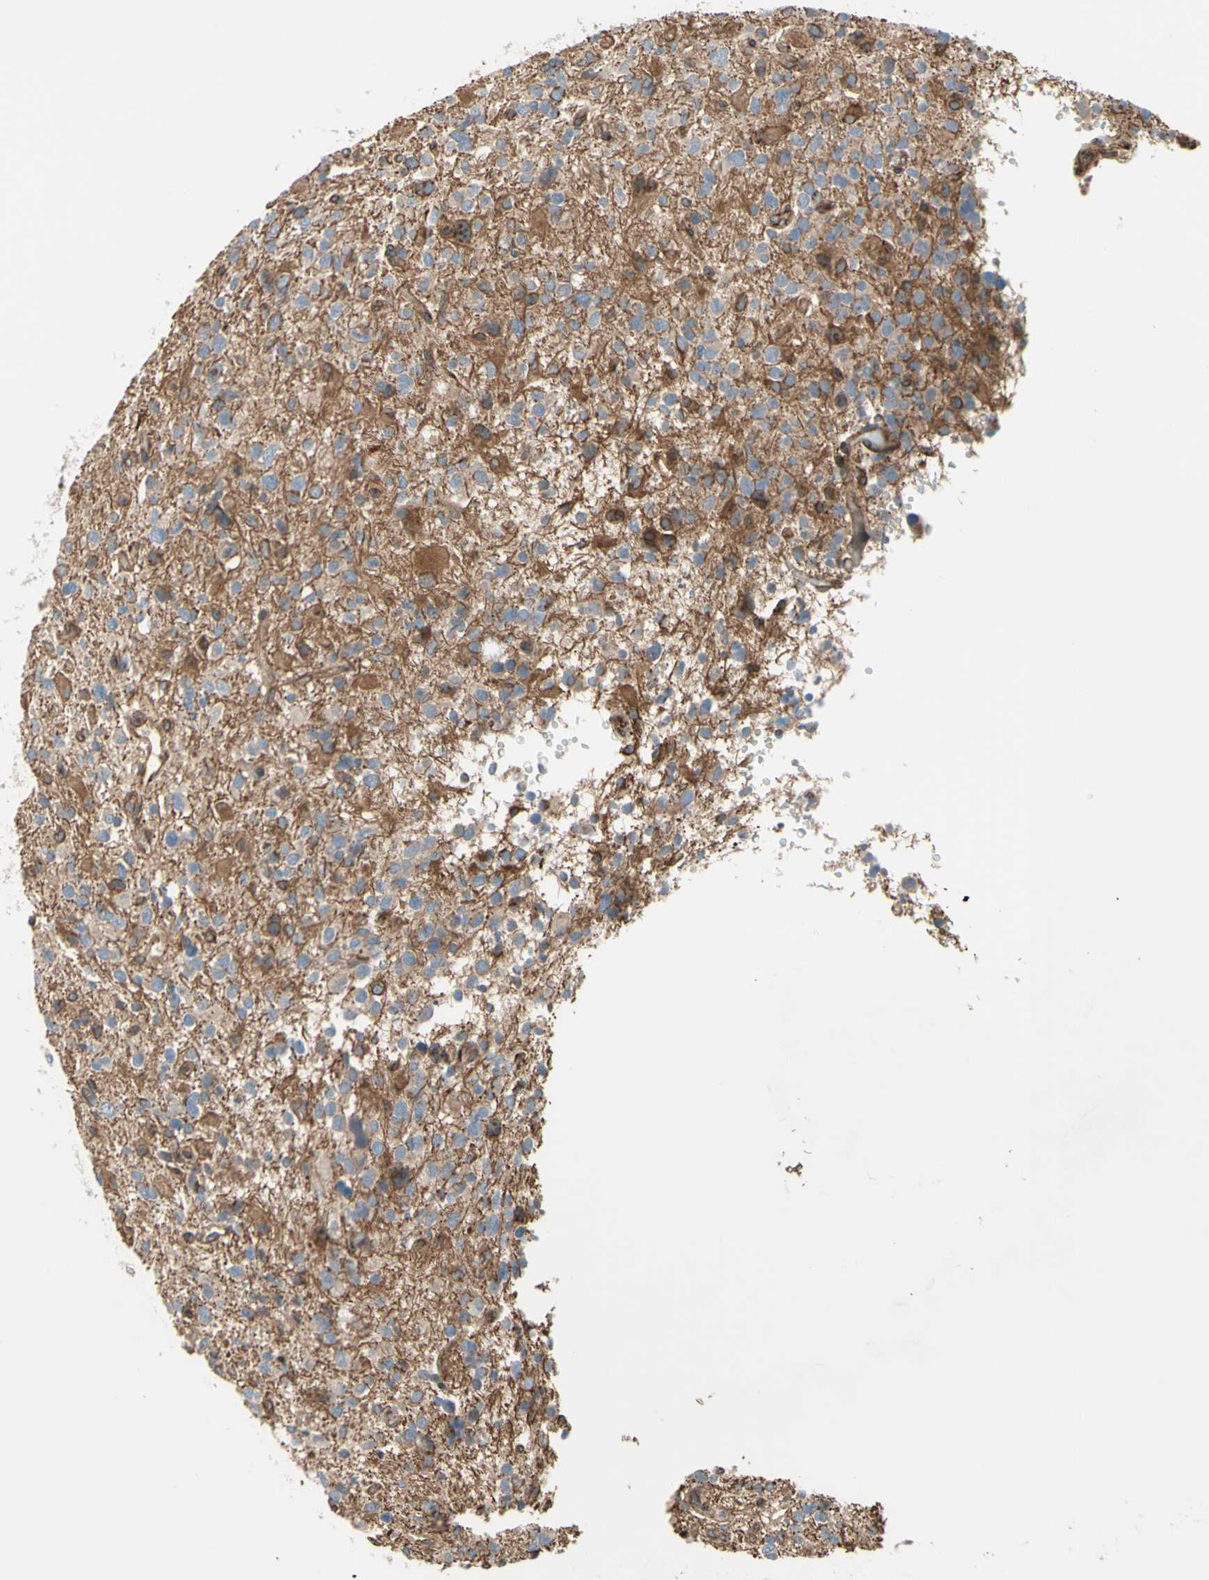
{"staining": {"intensity": "weak", "quantity": "25%-75%", "location": "cytoplasmic/membranous"}, "tissue": "glioma", "cell_type": "Tumor cells", "image_type": "cancer", "snomed": [{"axis": "morphology", "description": "Glioma, malignant, High grade"}, {"axis": "topography", "description": "Brain"}], "caption": "Tumor cells demonstrate weak cytoplasmic/membranous positivity in approximately 25%-75% of cells in malignant glioma (high-grade).", "gene": "TRAF2", "patient": {"sex": "male", "age": 48}}